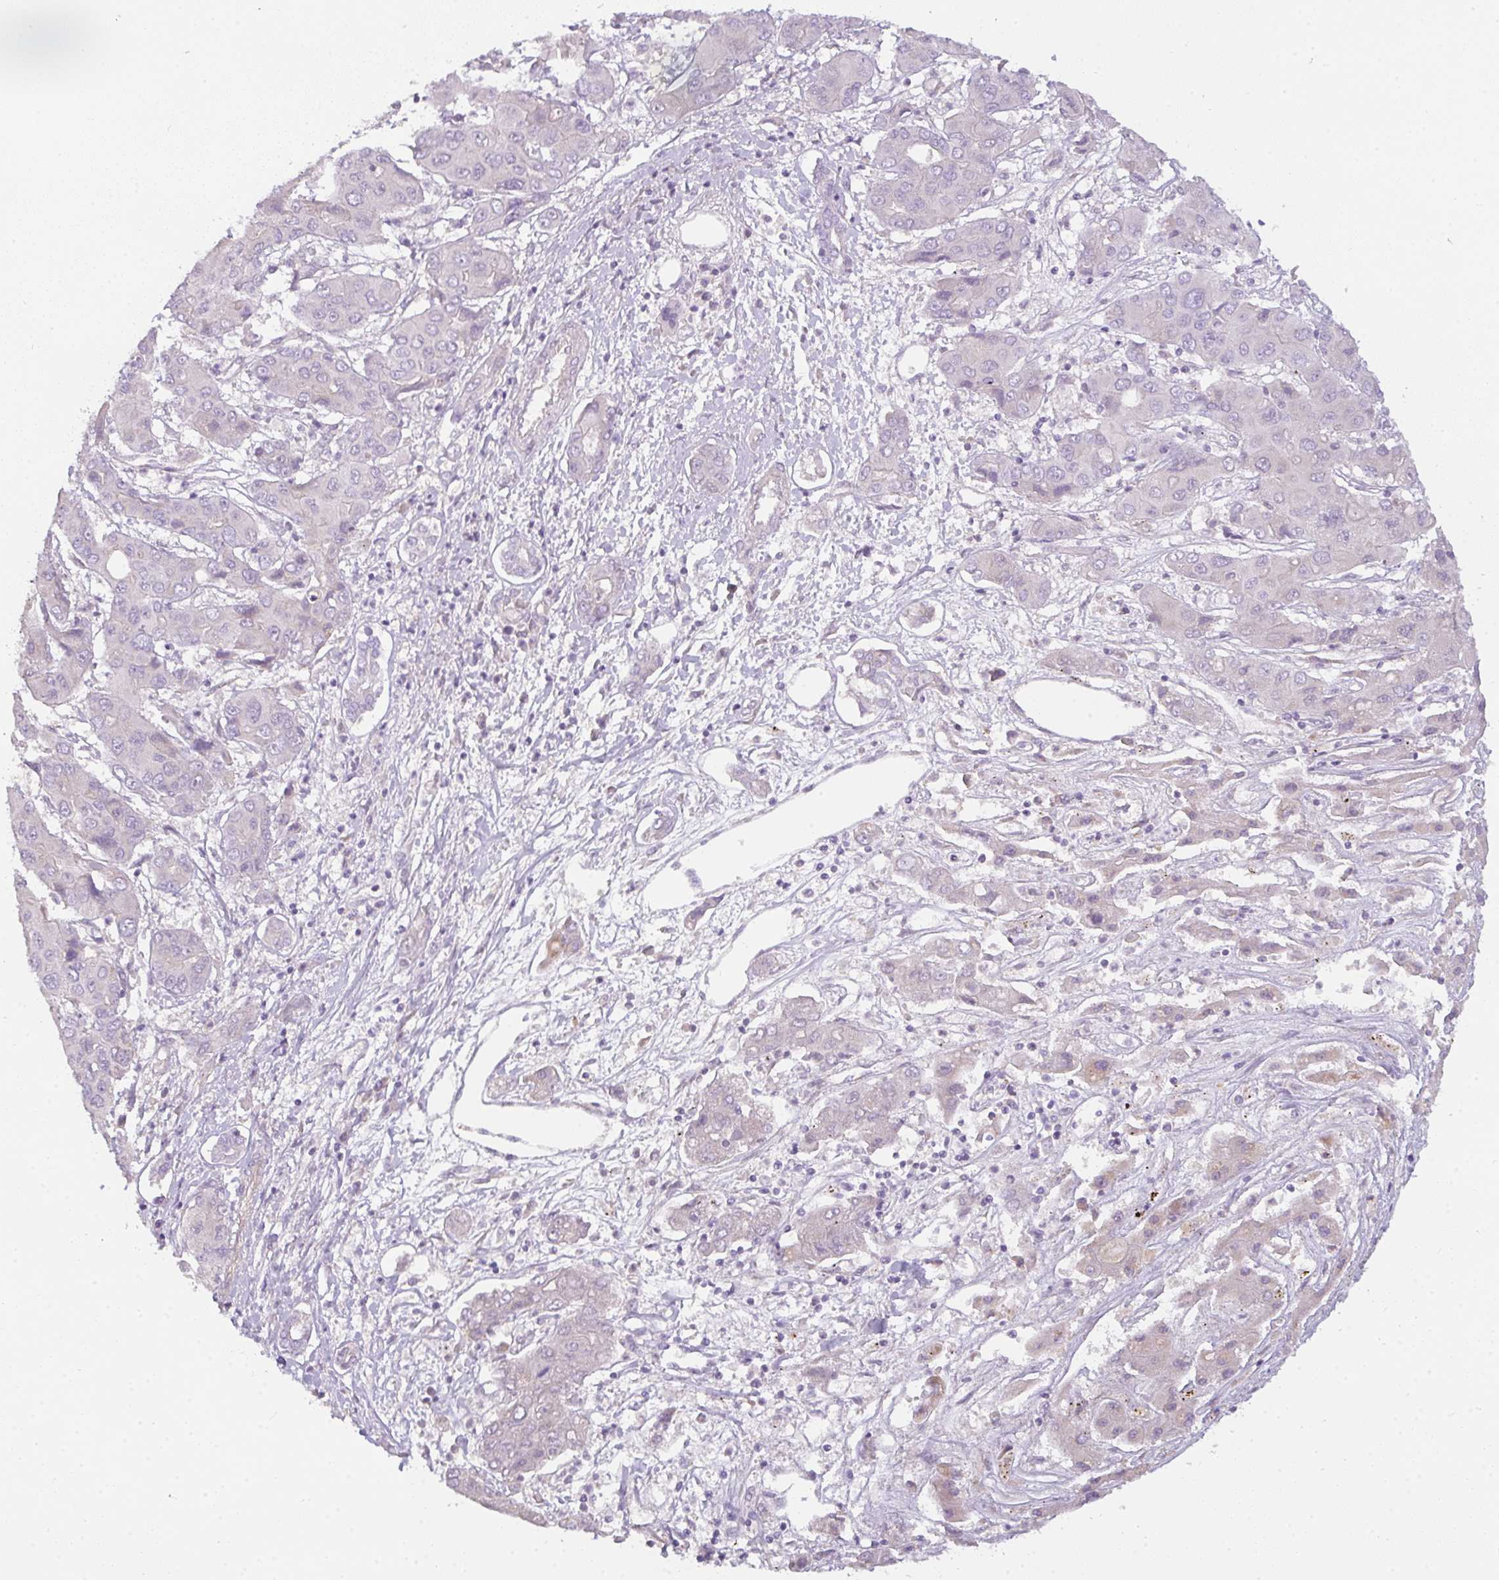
{"staining": {"intensity": "negative", "quantity": "none", "location": "none"}, "tissue": "liver cancer", "cell_type": "Tumor cells", "image_type": "cancer", "snomed": [{"axis": "morphology", "description": "Cholangiocarcinoma"}, {"axis": "topography", "description": "Liver"}], "caption": "The IHC histopathology image has no significant staining in tumor cells of cholangiocarcinoma (liver) tissue. The staining was performed using DAB (3,3'-diaminobenzidine) to visualize the protein expression in brown, while the nuclei were stained in blue with hematoxylin (Magnification: 20x).", "gene": "FILIP1", "patient": {"sex": "male", "age": 67}}